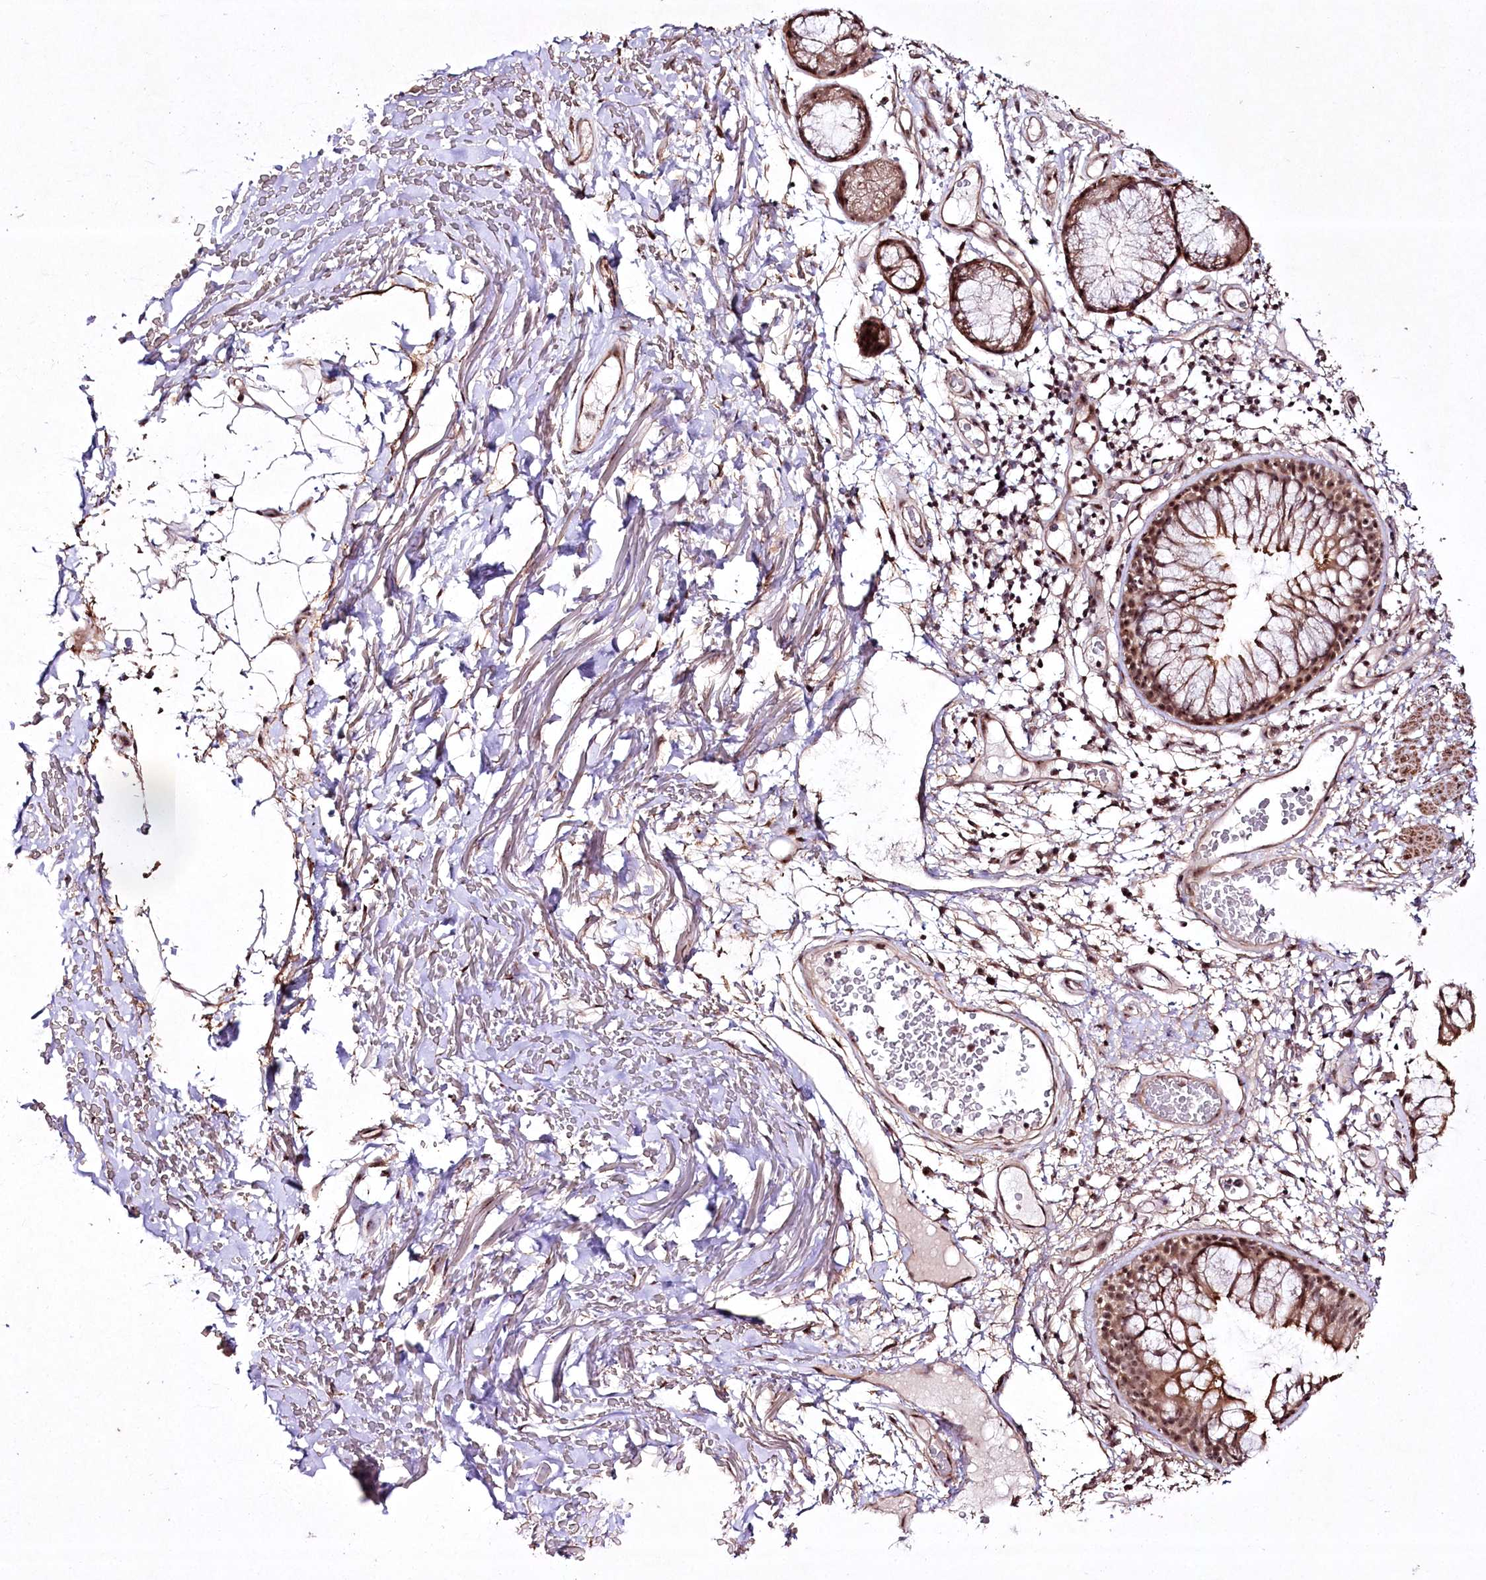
{"staining": {"intensity": "moderate", "quantity": ">75%", "location": "cytoplasmic/membranous,nuclear"}, "tissue": "bronchus", "cell_type": "Respiratory epithelial cells", "image_type": "normal", "snomed": [{"axis": "morphology", "description": "Normal tissue, NOS"}, {"axis": "topography", "description": "Cartilage tissue"}, {"axis": "topography", "description": "Bronchus"}], "caption": "This is a photomicrograph of immunohistochemistry staining of unremarkable bronchus, which shows moderate staining in the cytoplasmic/membranous,nuclear of respiratory epithelial cells.", "gene": "CCDC59", "patient": {"sex": "female", "age": 73}}